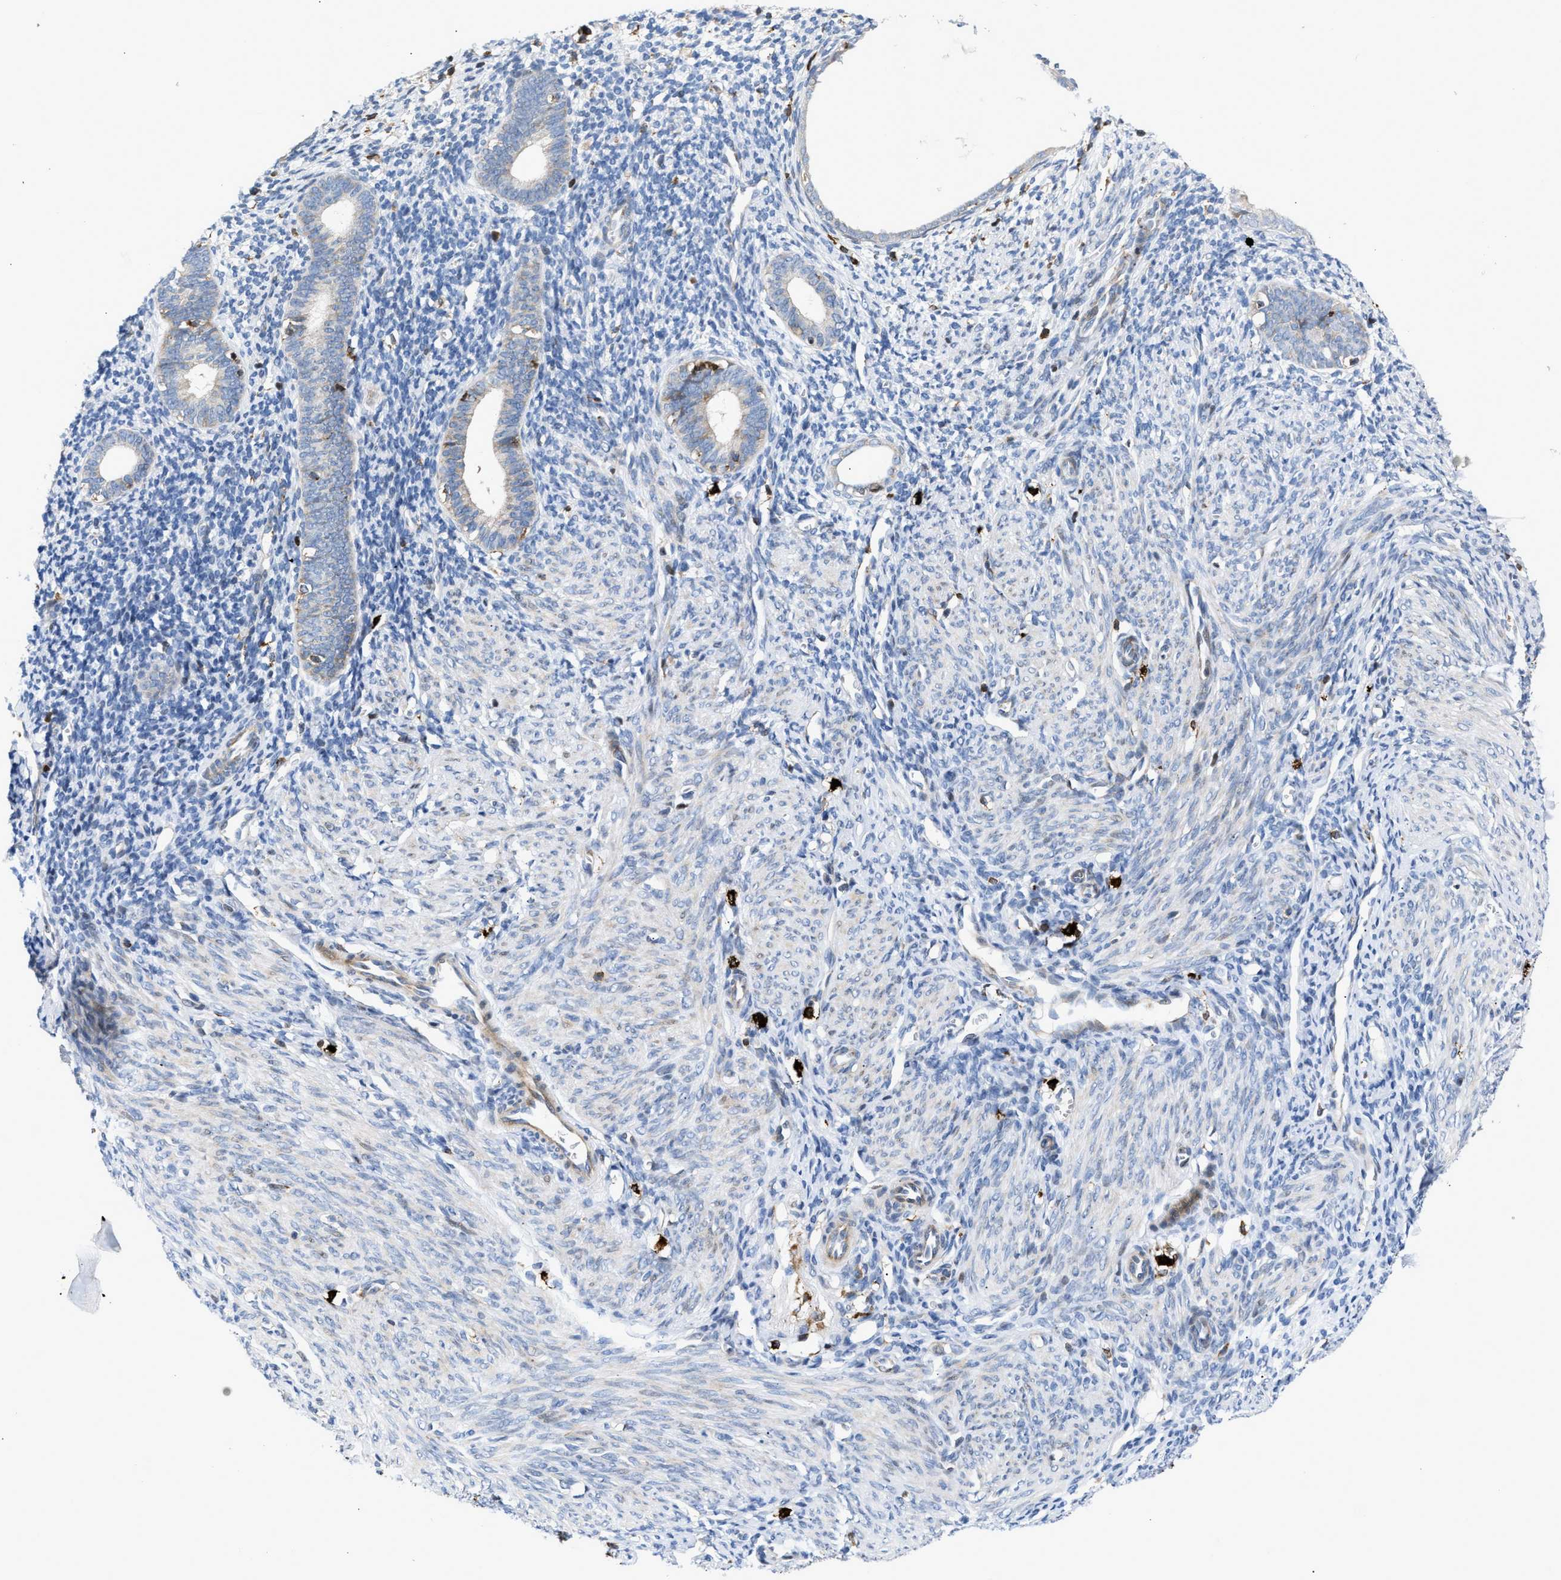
{"staining": {"intensity": "negative", "quantity": "none", "location": "none"}, "tissue": "endometrium", "cell_type": "Cells in endometrial stroma", "image_type": "normal", "snomed": [{"axis": "morphology", "description": "Normal tissue, NOS"}, {"axis": "morphology", "description": "Adenocarcinoma, NOS"}, {"axis": "topography", "description": "Endometrium"}], "caption": "DAB (3,3'-diaminobenzidine) immunohistochemical staining of unremarkable endometrium exhibits no significant staining in cells in endometrial stroma.", "gene": "ATP9A", "patient": {"sex": "female", "age": 57}}